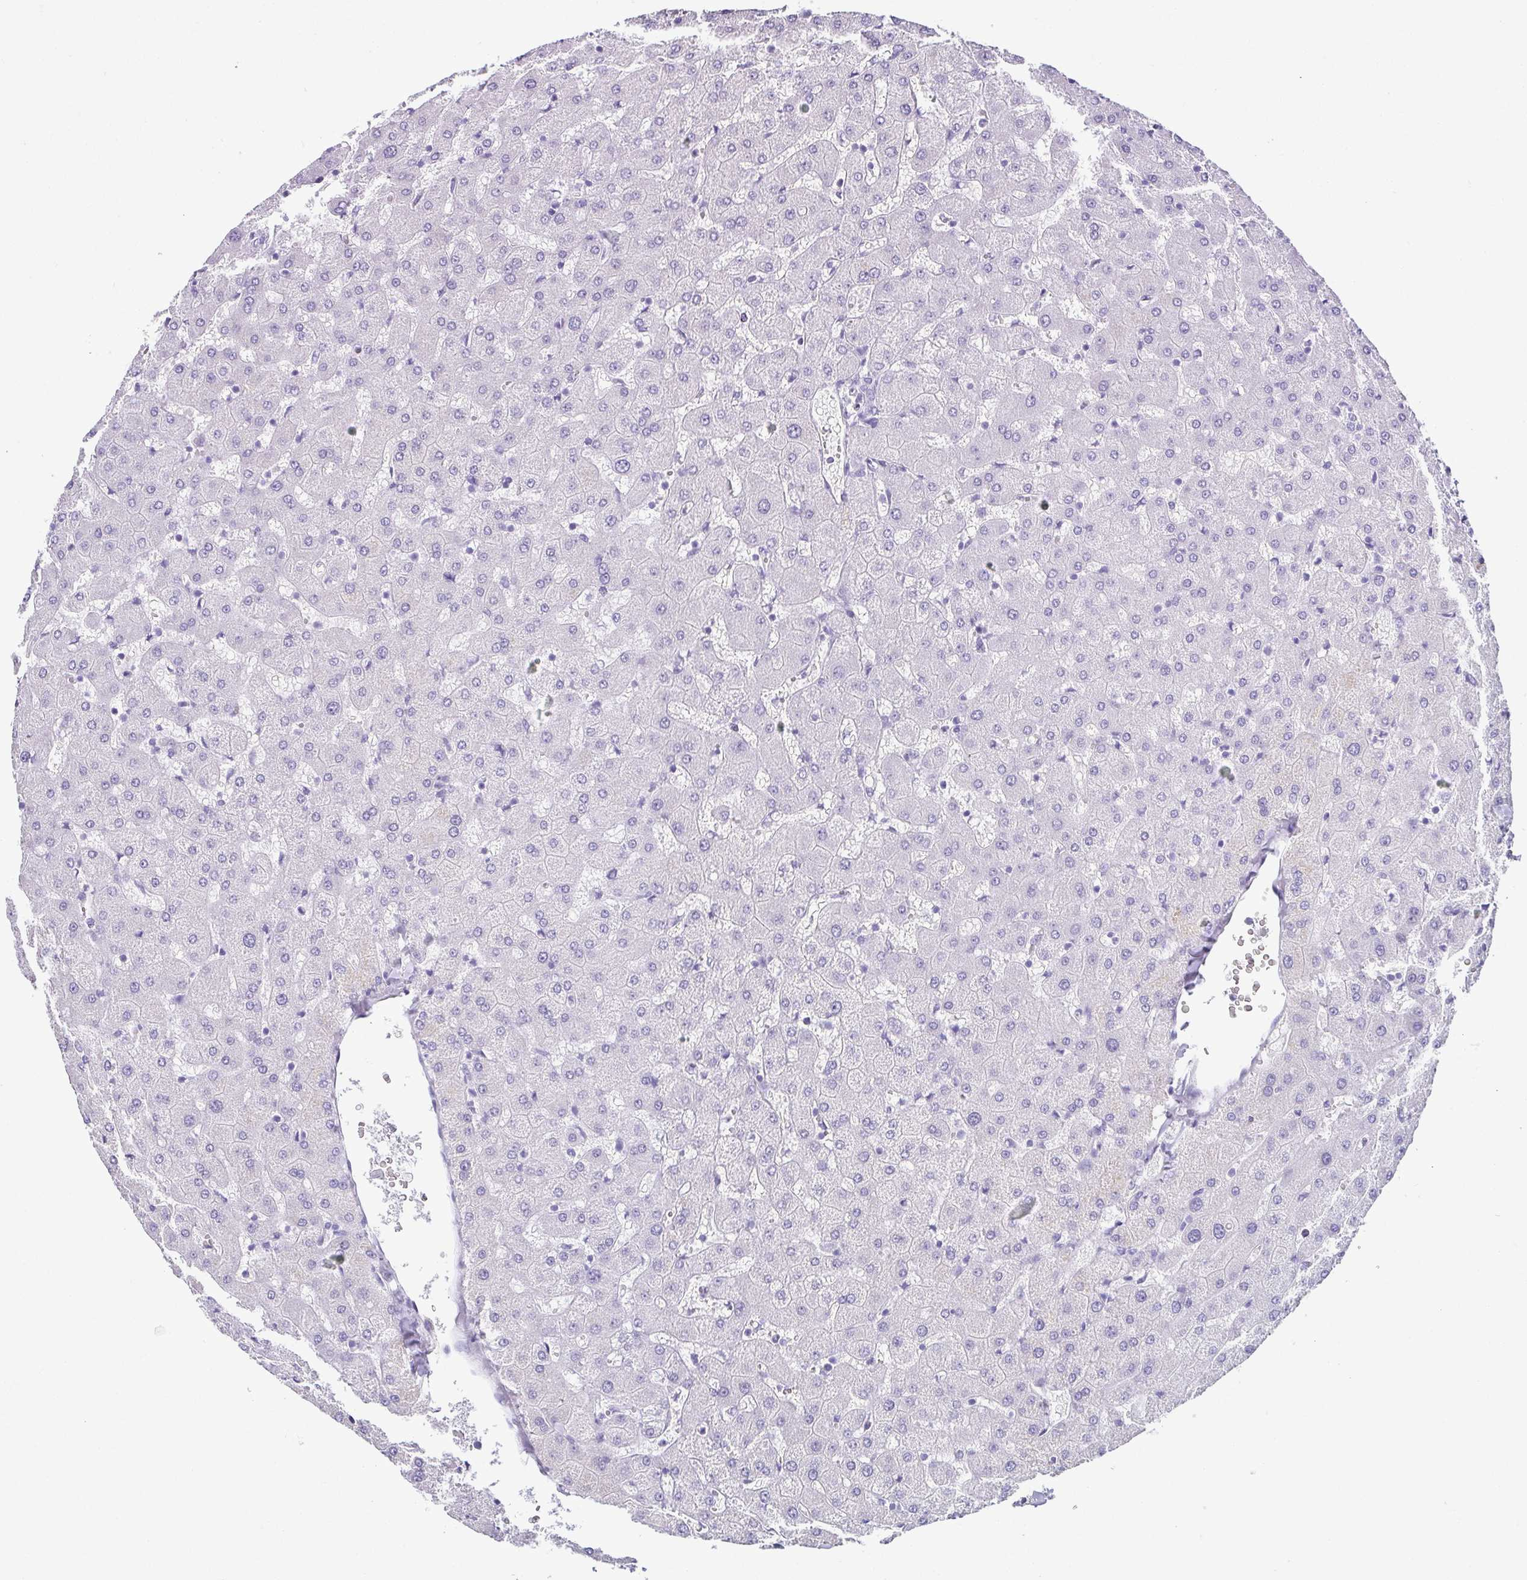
{"staining": {"intensity": "negative", "quantity": "none", "location": "none"}, "tissue": "liver", "cell_type": "Cholangiocytes", "image_type": "normal", "snomed": [{"axis": "morphology", "description": "Normal tissue, NOS"}, {"axis": "topography", "description": "Liver"}], "caption": "The IHC histopathology image has no significant staining in cholangiocytes of liver.", "gene": "ESX1", "patient": {"sex": "female", "age": 63}}